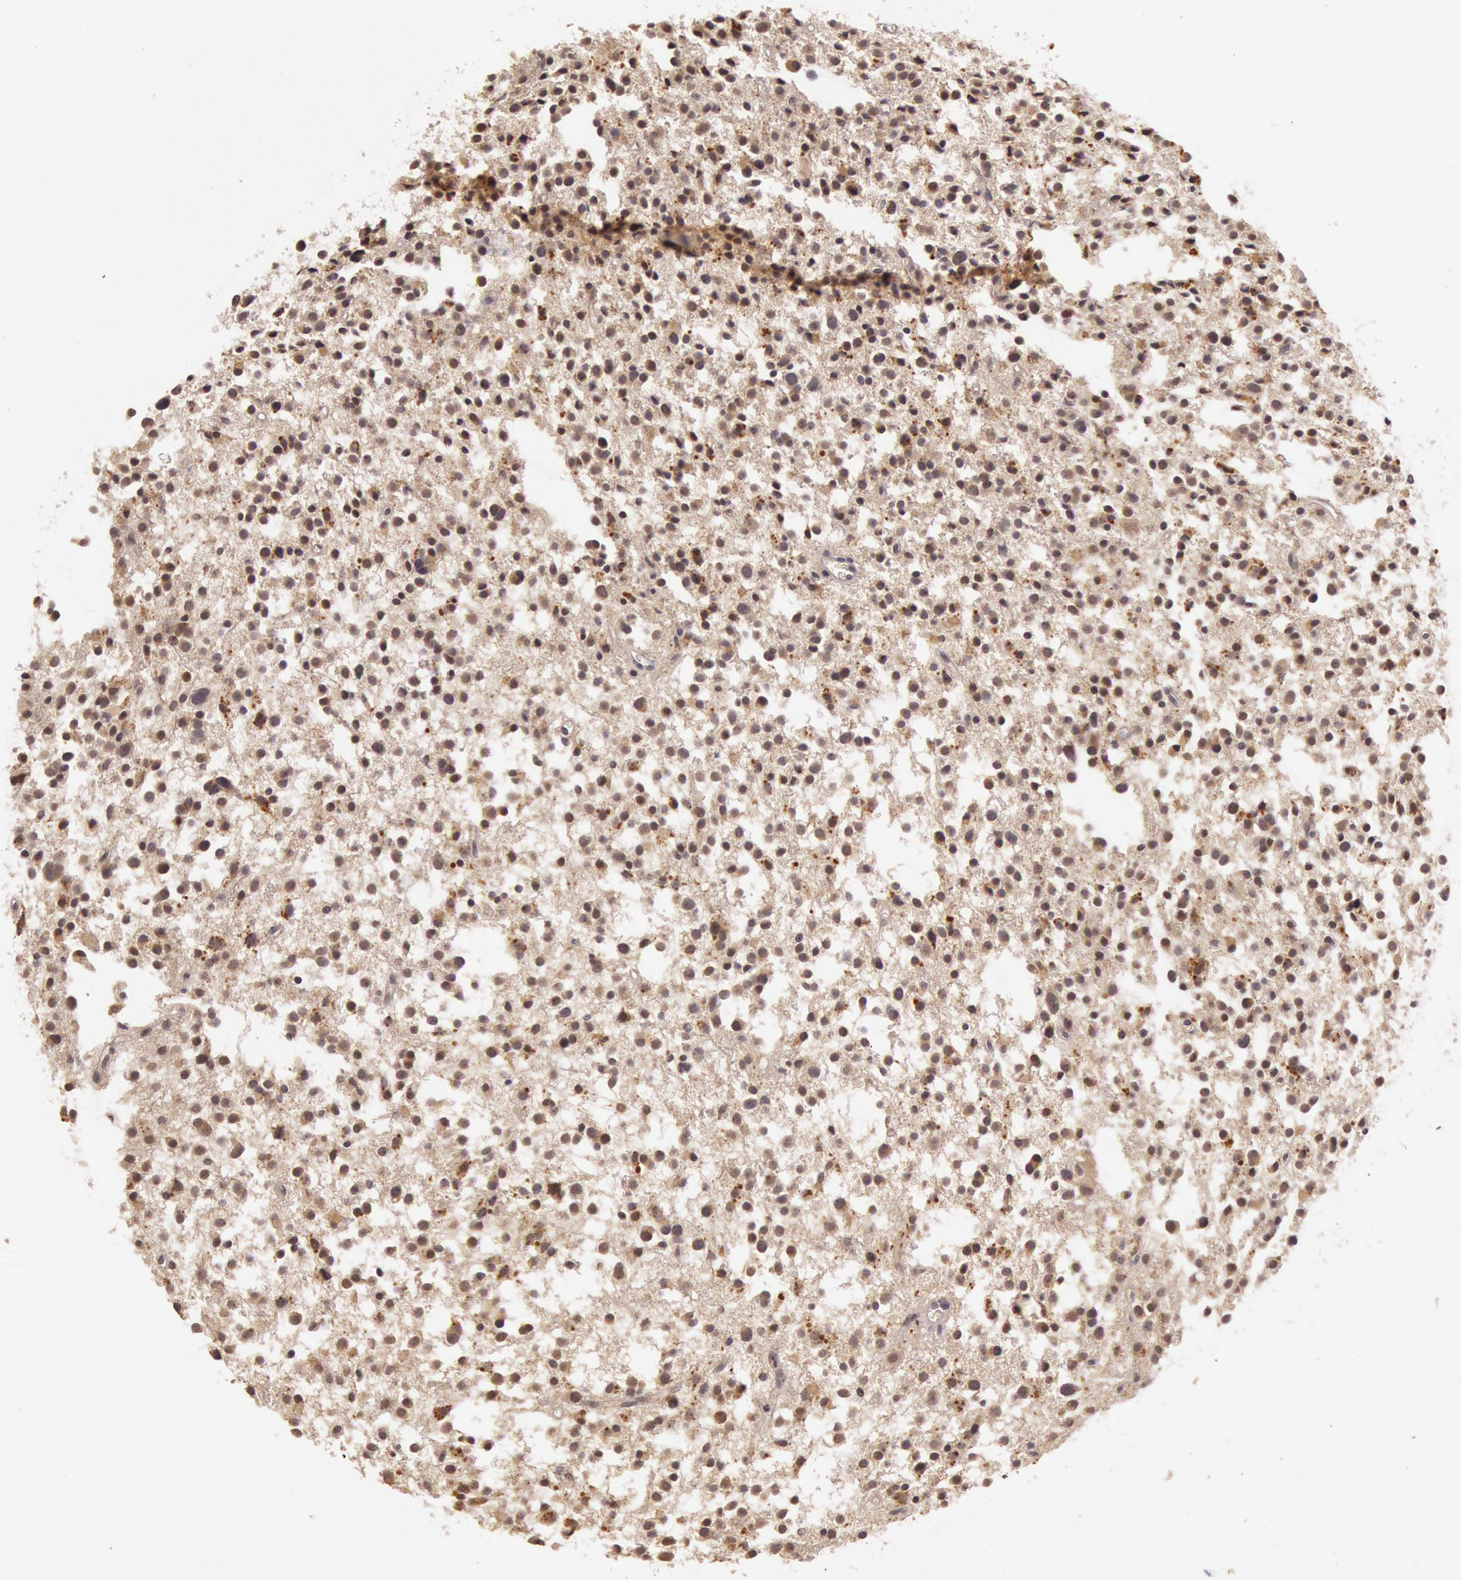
{"staining": {"intensity": "weak", "quantity": "25%-75%", "location": "cytoplasmic/membranous"}, "tissue": "glioma", "cell_type": "Tumor cells", "image_type": "cancer", "snomed": [{"axis": "morphology", "description": "Glioma, malignant, Low grade"}, {"axis": "topography", "description": "Brain"}], "caption": "IHC micrograph of neoplastic tissue: human glioma stained using immunohistochemistry (IHC) reveals low levels of weak protein expression localized specifically in the cytoplasmic/membranous of tumor cells, appearing as a cytoplasmic/membranous brown color.", "gene": "RTL10", "patient": {"sex": "female", "age": 36}}